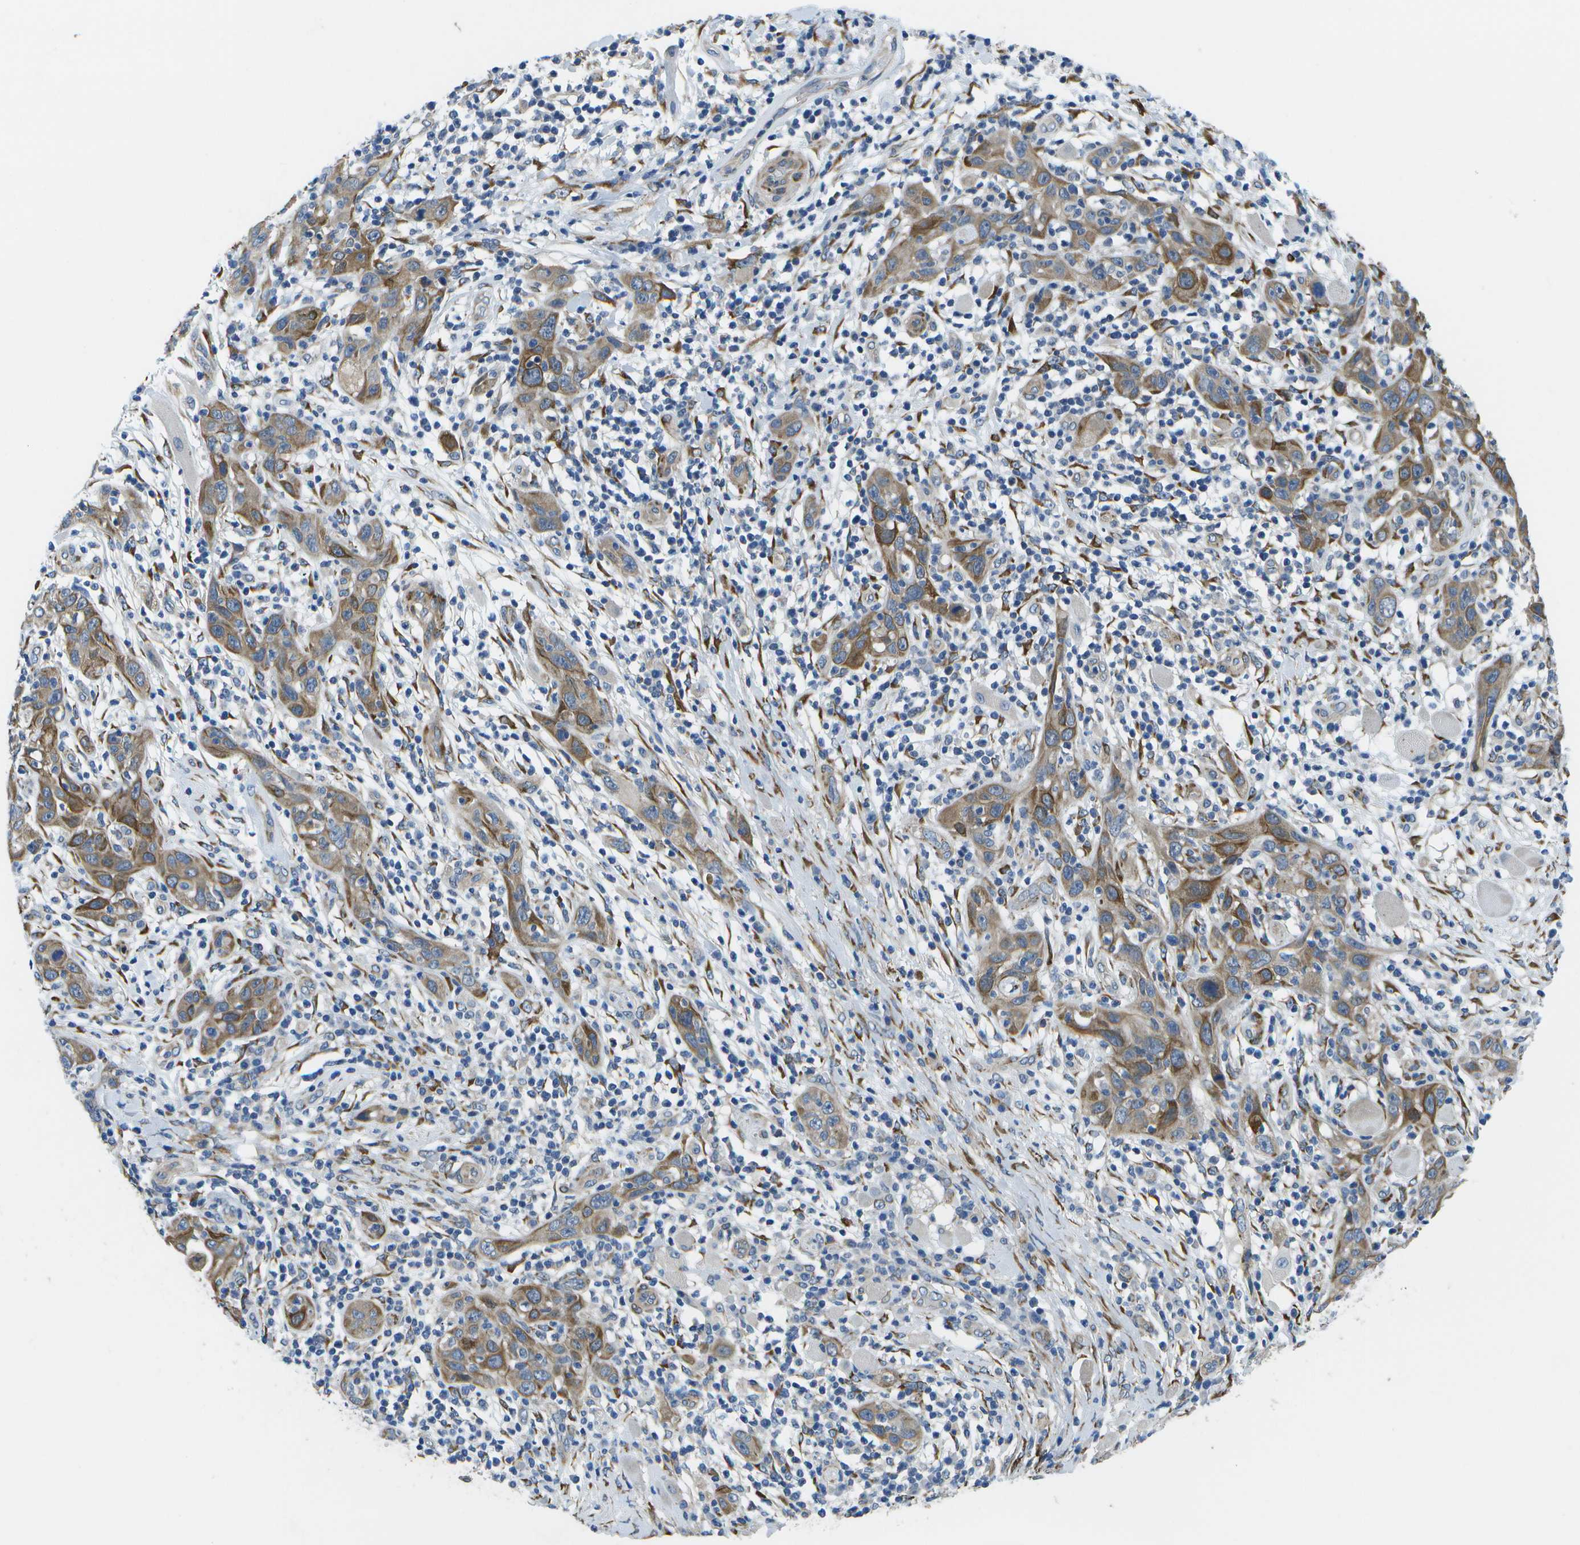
{"staining": {"intensity": "strong", "quantity": ">75%", "location": "cytoplasmic/membranous"}, "tissue": "skin cancer", "cell_type": "Tumor cells", "image_type": "cancer", "snomed": [{"axis": "morphology", "description": "Squamous cell carcinoma, NOS"}, {"axis": "topography", "description": "Skin"}], "caption": "Immunohistochemical staining of skin cancer (squamous cell carcinoma) shows high levels of strong cytoplasmic/membranous staining in approximately >75% of tumor cells. Nuclei are stained in blue.", "gene": "P3H1", "patient": {"sex": "female", "age": 88}}